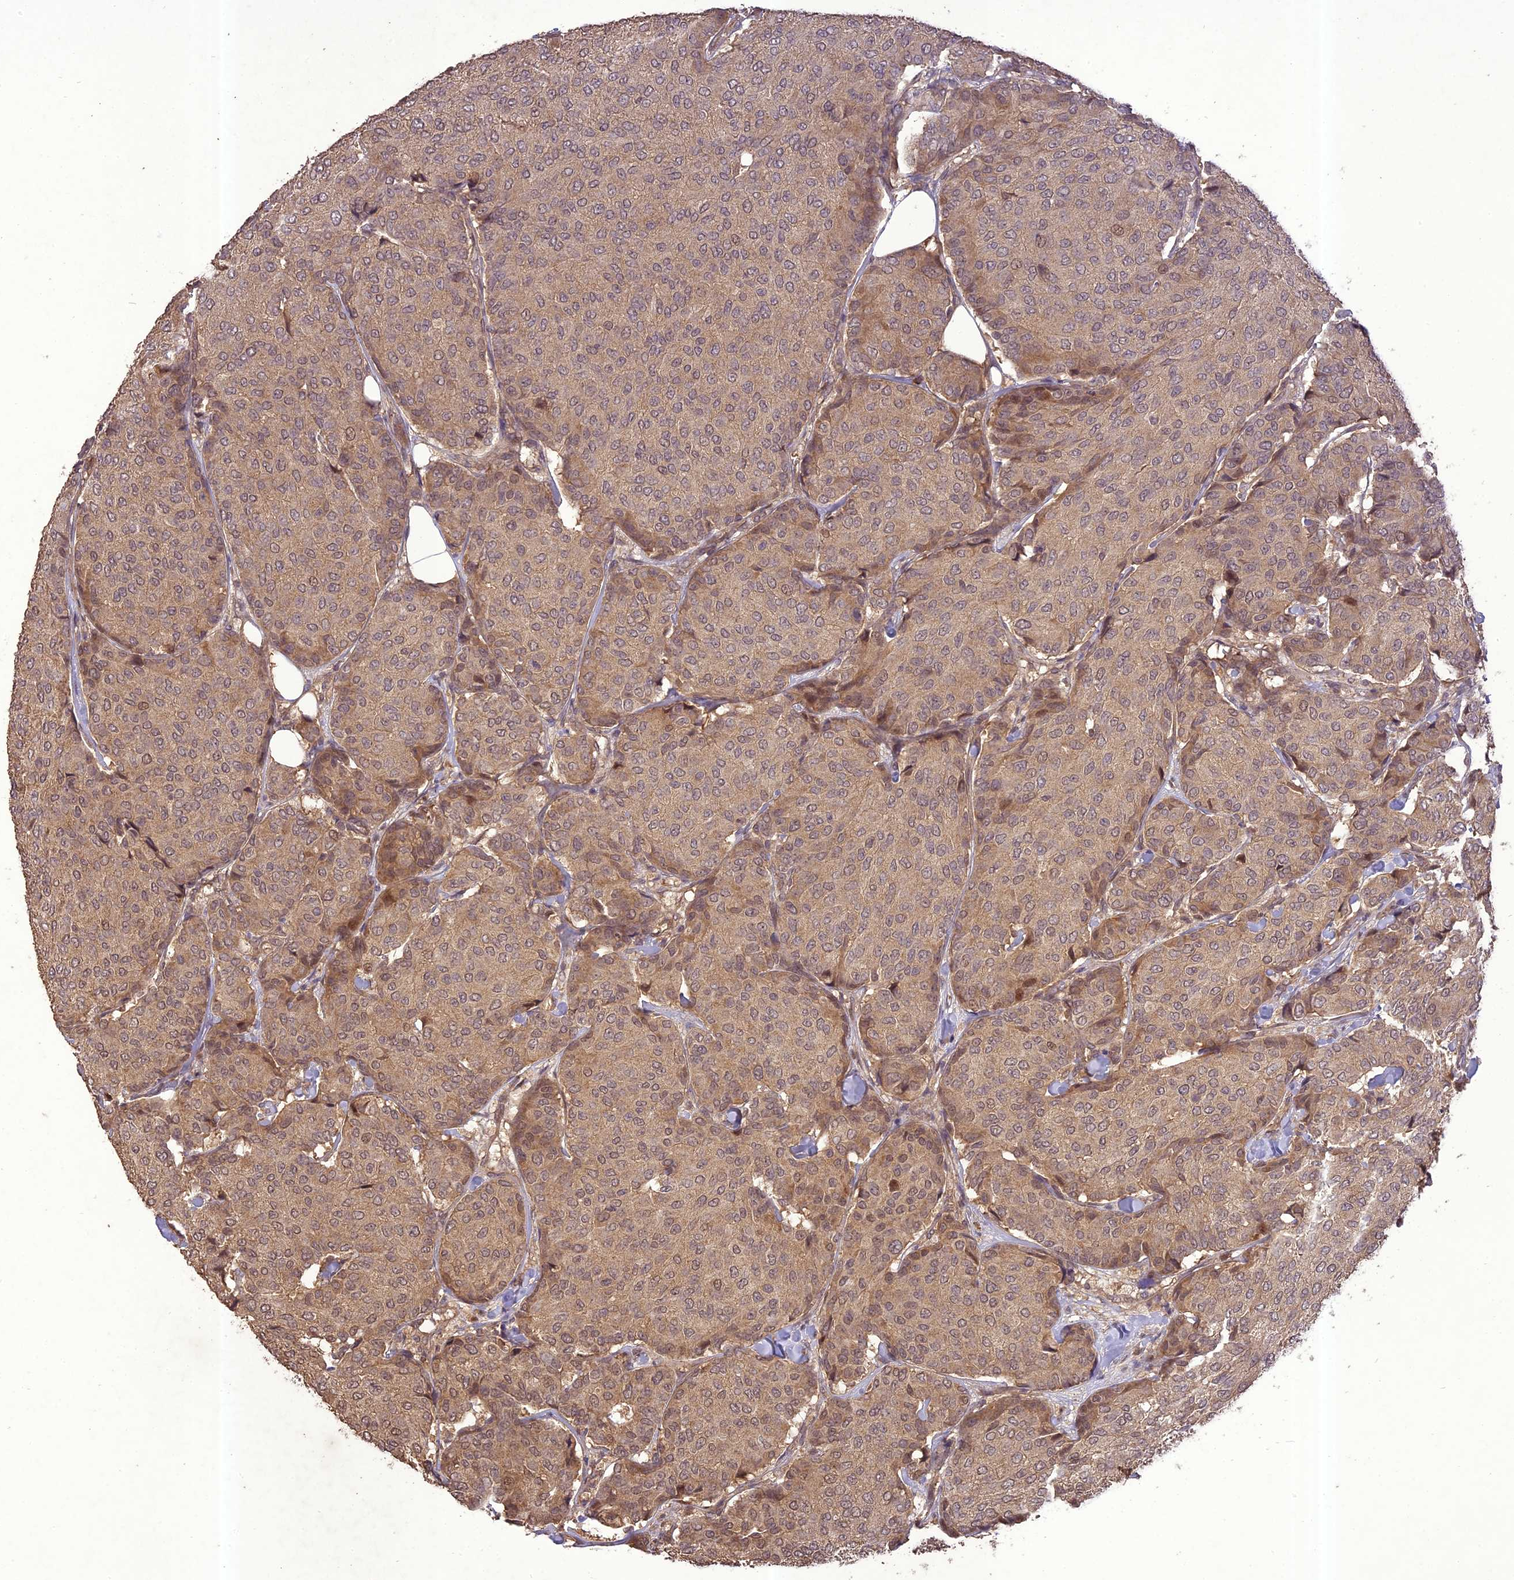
{"staining": {"intensity": "moderate", "quantity": "<25%", "location": "cytoplasmic/membranous"}, "tissue": "breast cancer", "cell_type": "Tumor cells", "image_type": "cancer", "snomed": [{"axis": "morphology", "description": "Duct carcinoma"}, {"axis": "topography", "description": "Breast"}], "caption": "IHC histopathology image of human breast cancer (invasive ductal carcinoma) stained for a protein (brown), which exhibits low levels of moderate cytoplasmic/membranous expression in approximately <25% of tumor cells.", "gene": "TIGD7", "patient": {"sex": "female", "age": 75}}